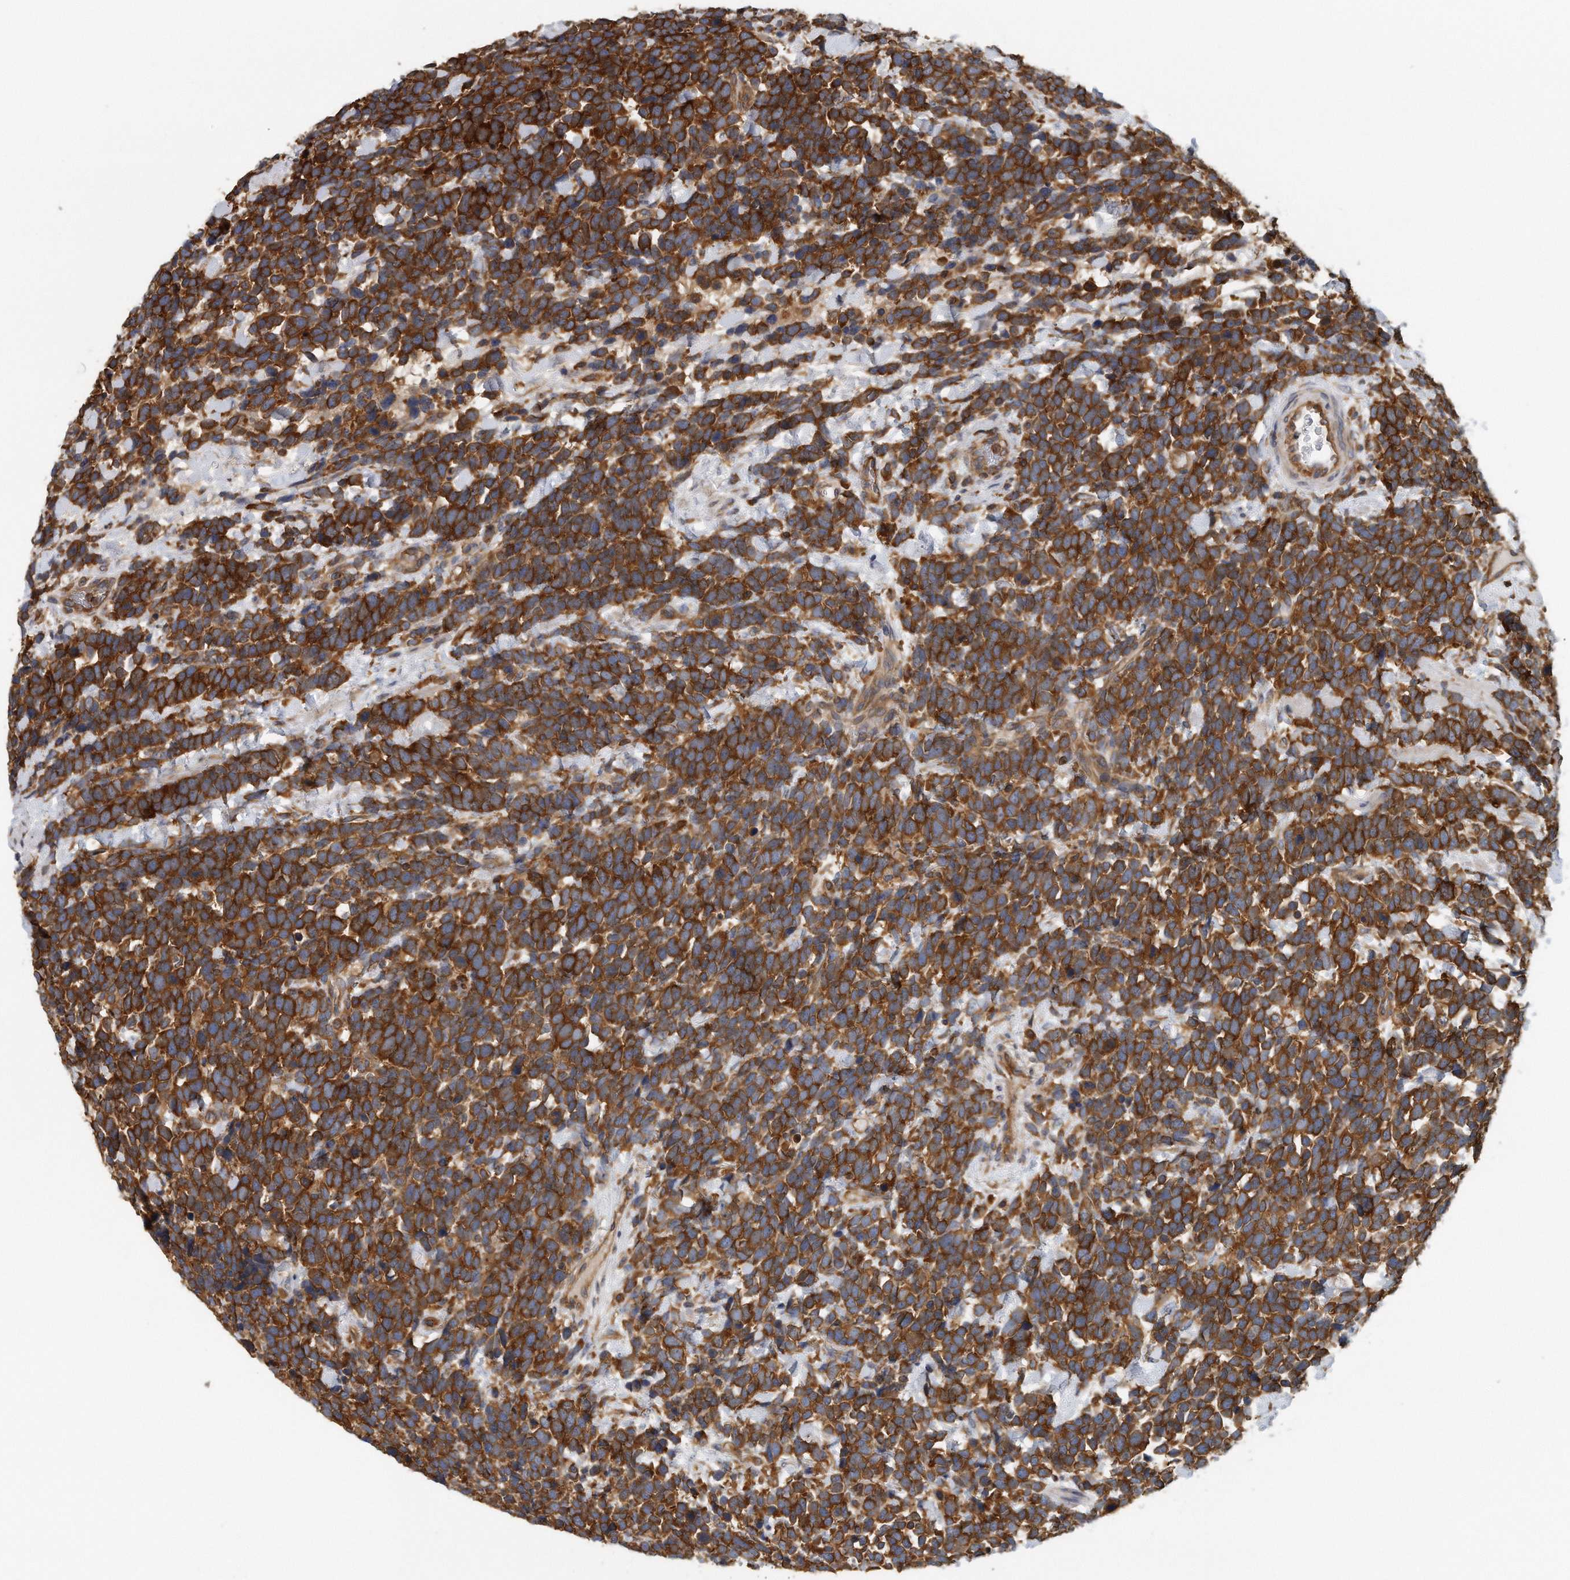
{"staining": {"intensity": "strong", "quantity": ">75%", "location": "cytoplasmic/membranous"}, "tissue": "urothelial cancer", "cell_type": "Tumor cells", "image_type": "cancer", "snomed": [{"axis": "morphology", "description": "Urothelial carcinoma, High grade"}, {"axis": "topography", "description": "Urinary bladder"}], "caption": "The histopathology image exhibits a brown stain indicating the presence of a protein in the cytoplasmic/membranous of tumor cells in urothelial cancer.", "gene": "EIF3I", "patient": {"sex": "female", "age": 82}}